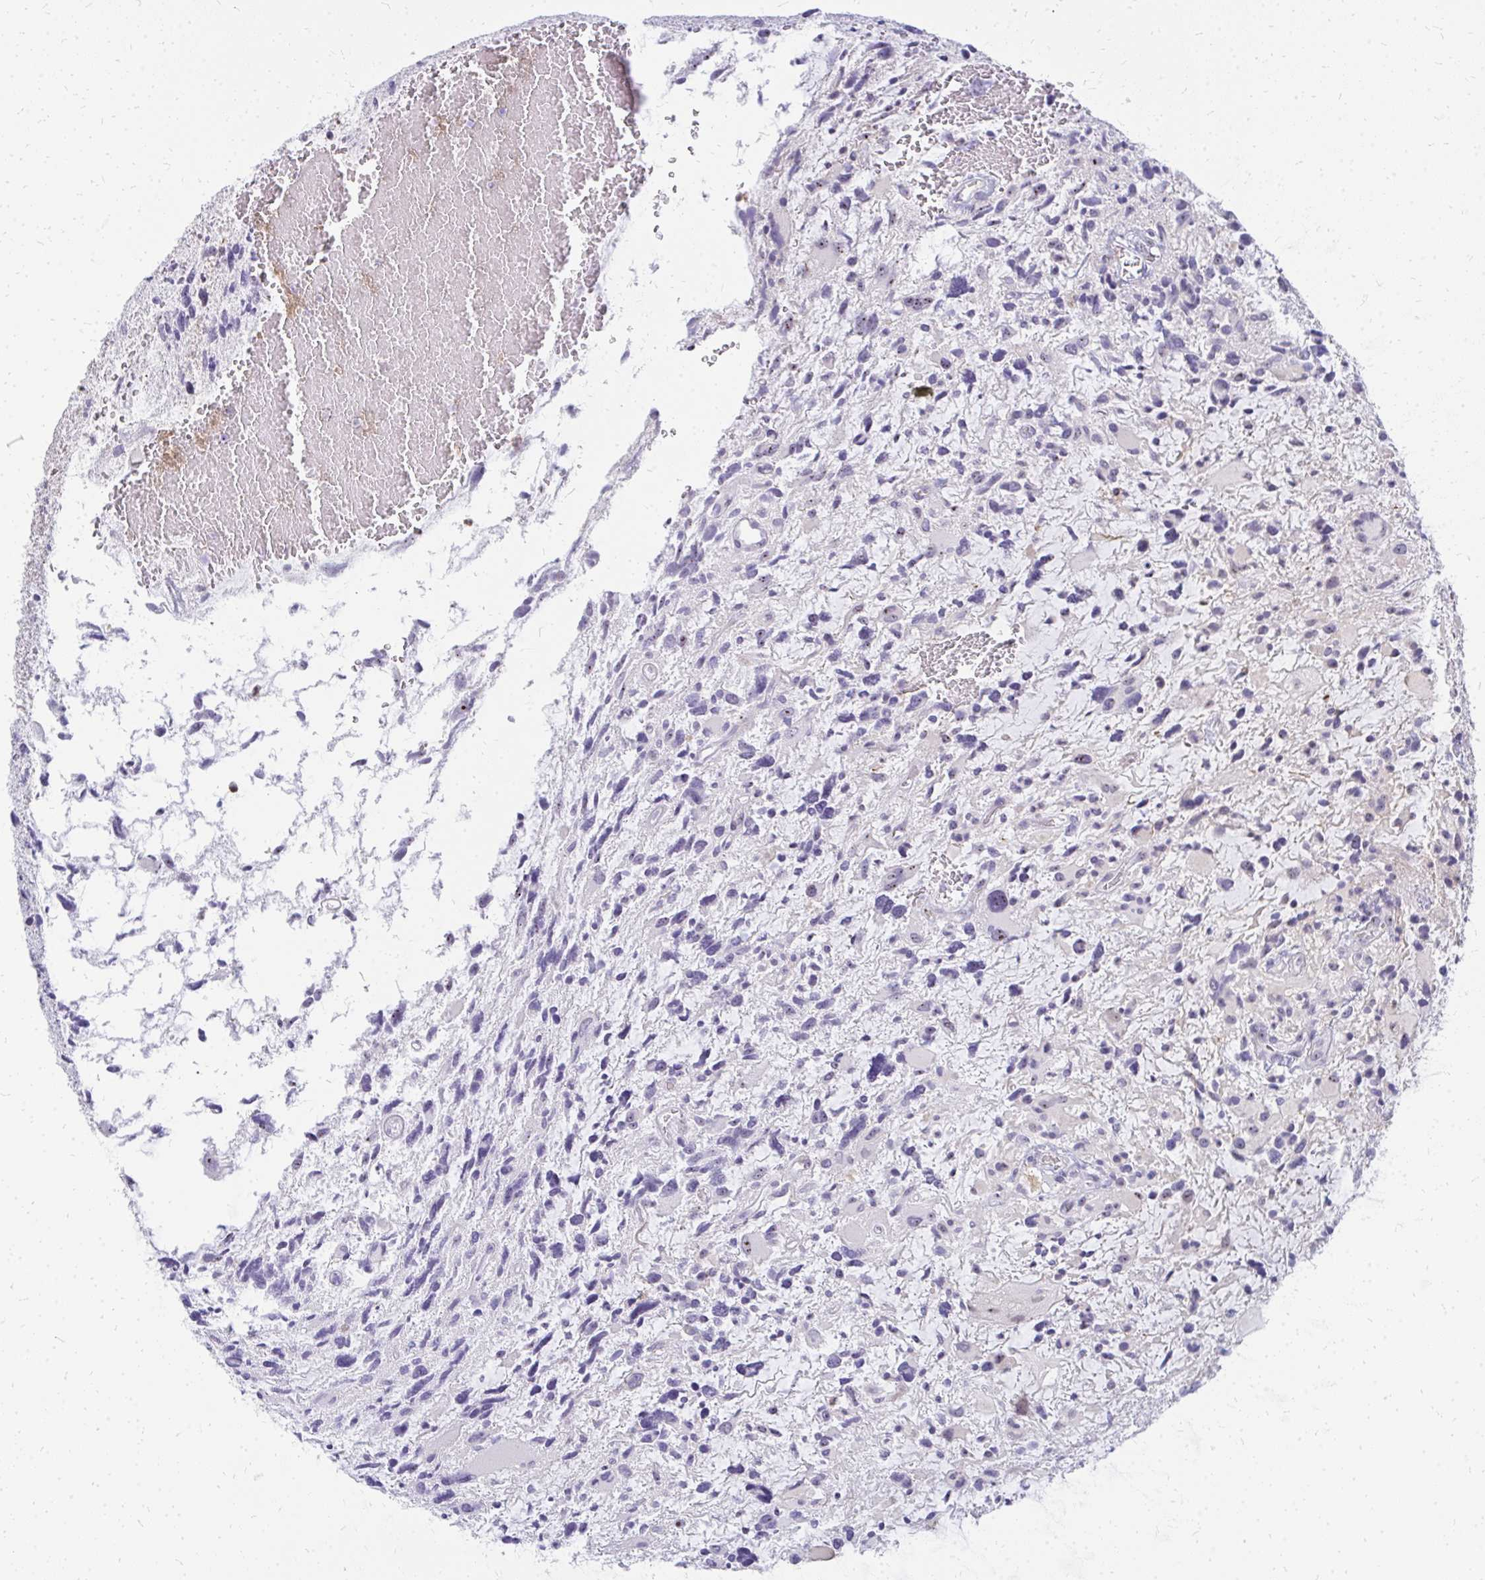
{"staining": {"intensity": "negative", "quantity": "none", "location": "none"}, "tissue": "glioma", "cell_type": "Tumor cells", "image_type": "cancer", "snomed": [{"axis": "morphology", "description": "Glioma, malignant, High grade"}, {"axis": "topography", "description": "Brain"}], "caption": "Malignant glioma (high-grade) stained for a protein using IHC exhibits no staining tumor cells.", "gene": "FAM9A", "patient": {"sex": "female", "age": 11}}